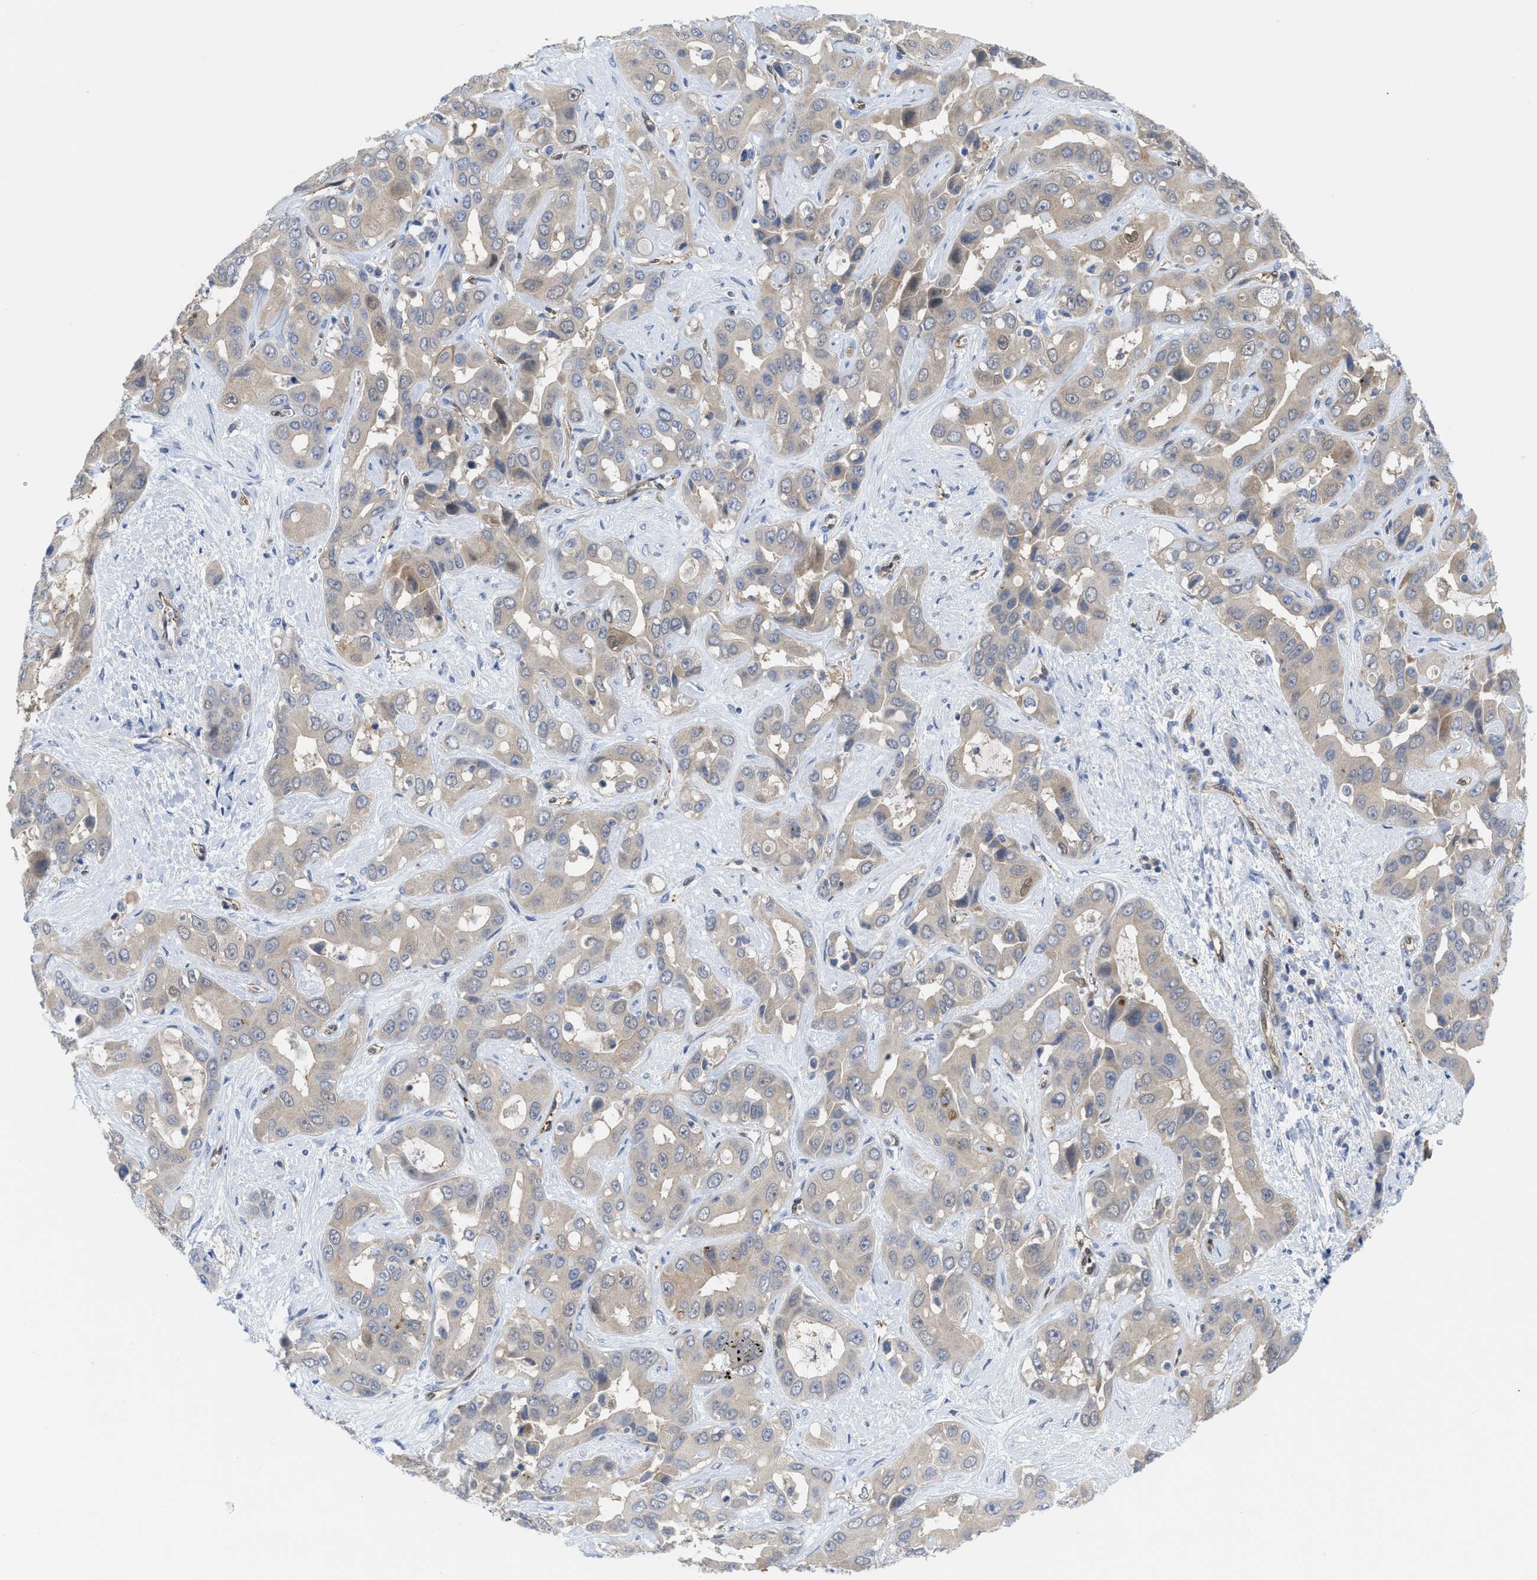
{"staining": {"intensity": "weak", "quantity": ">75%", "location": "cytoplasmic/membranous"}, "tissue": "liver cancer", "cell_type": "Tumor cells", "image_type": "cancer", "snomed": [{"axis": "morphology", "description": "Cholangiocarcinoma"}, {"axis": "topography", "description": "Liver"}], "caption": "Immunohistochemistry of human liver cancer reveals low levels of weak cytoplasmic/membranous positivity in approximately >75% of tumor cells. (DAB = brown stain, brightfield microscopy at high magnification).", "gene": "LDAF1", "patient": {"sex": "female", "age": 52}}